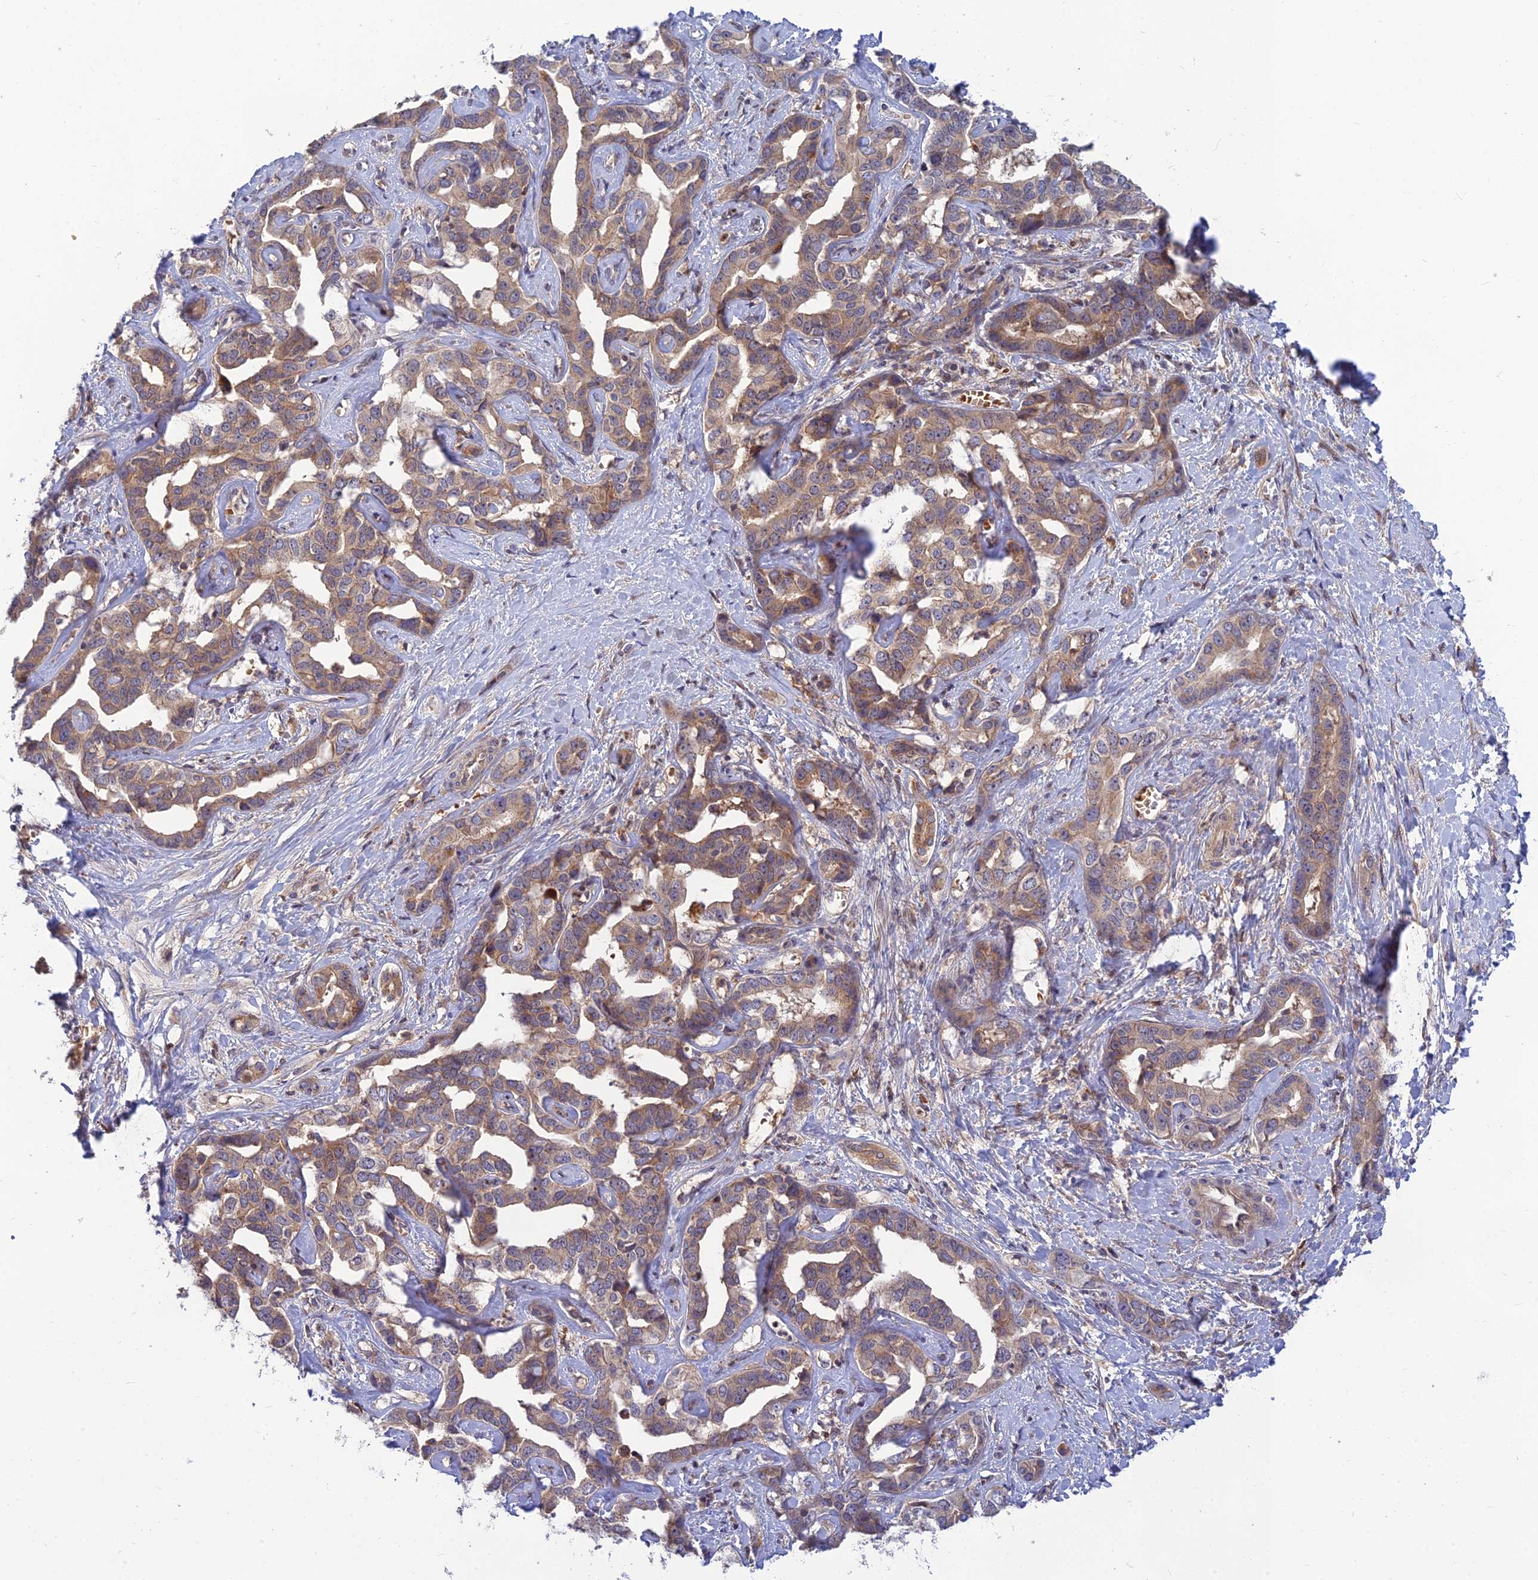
{"staining": {"intensity": "weak", "quantity": ">75%", "location": "cytoplasmic/membranous"}, "tissue": "liver cancer", "cell_type": "Tumor cells", "image_type": "cancer", "snomed": [{"axis": "morphology", "description": "Cholangiocarcinoma"}, {"axis": "topography", "description": "Liver"}], "caption": "A low amount of weak cytoplasmic/membranous staining is seen in approximately >75% of tumor cells in liver cancer (cholangiocarcinoma) tissue.", "gene": "FAM151B", "patient": {"sex": "male", "age": 59}}